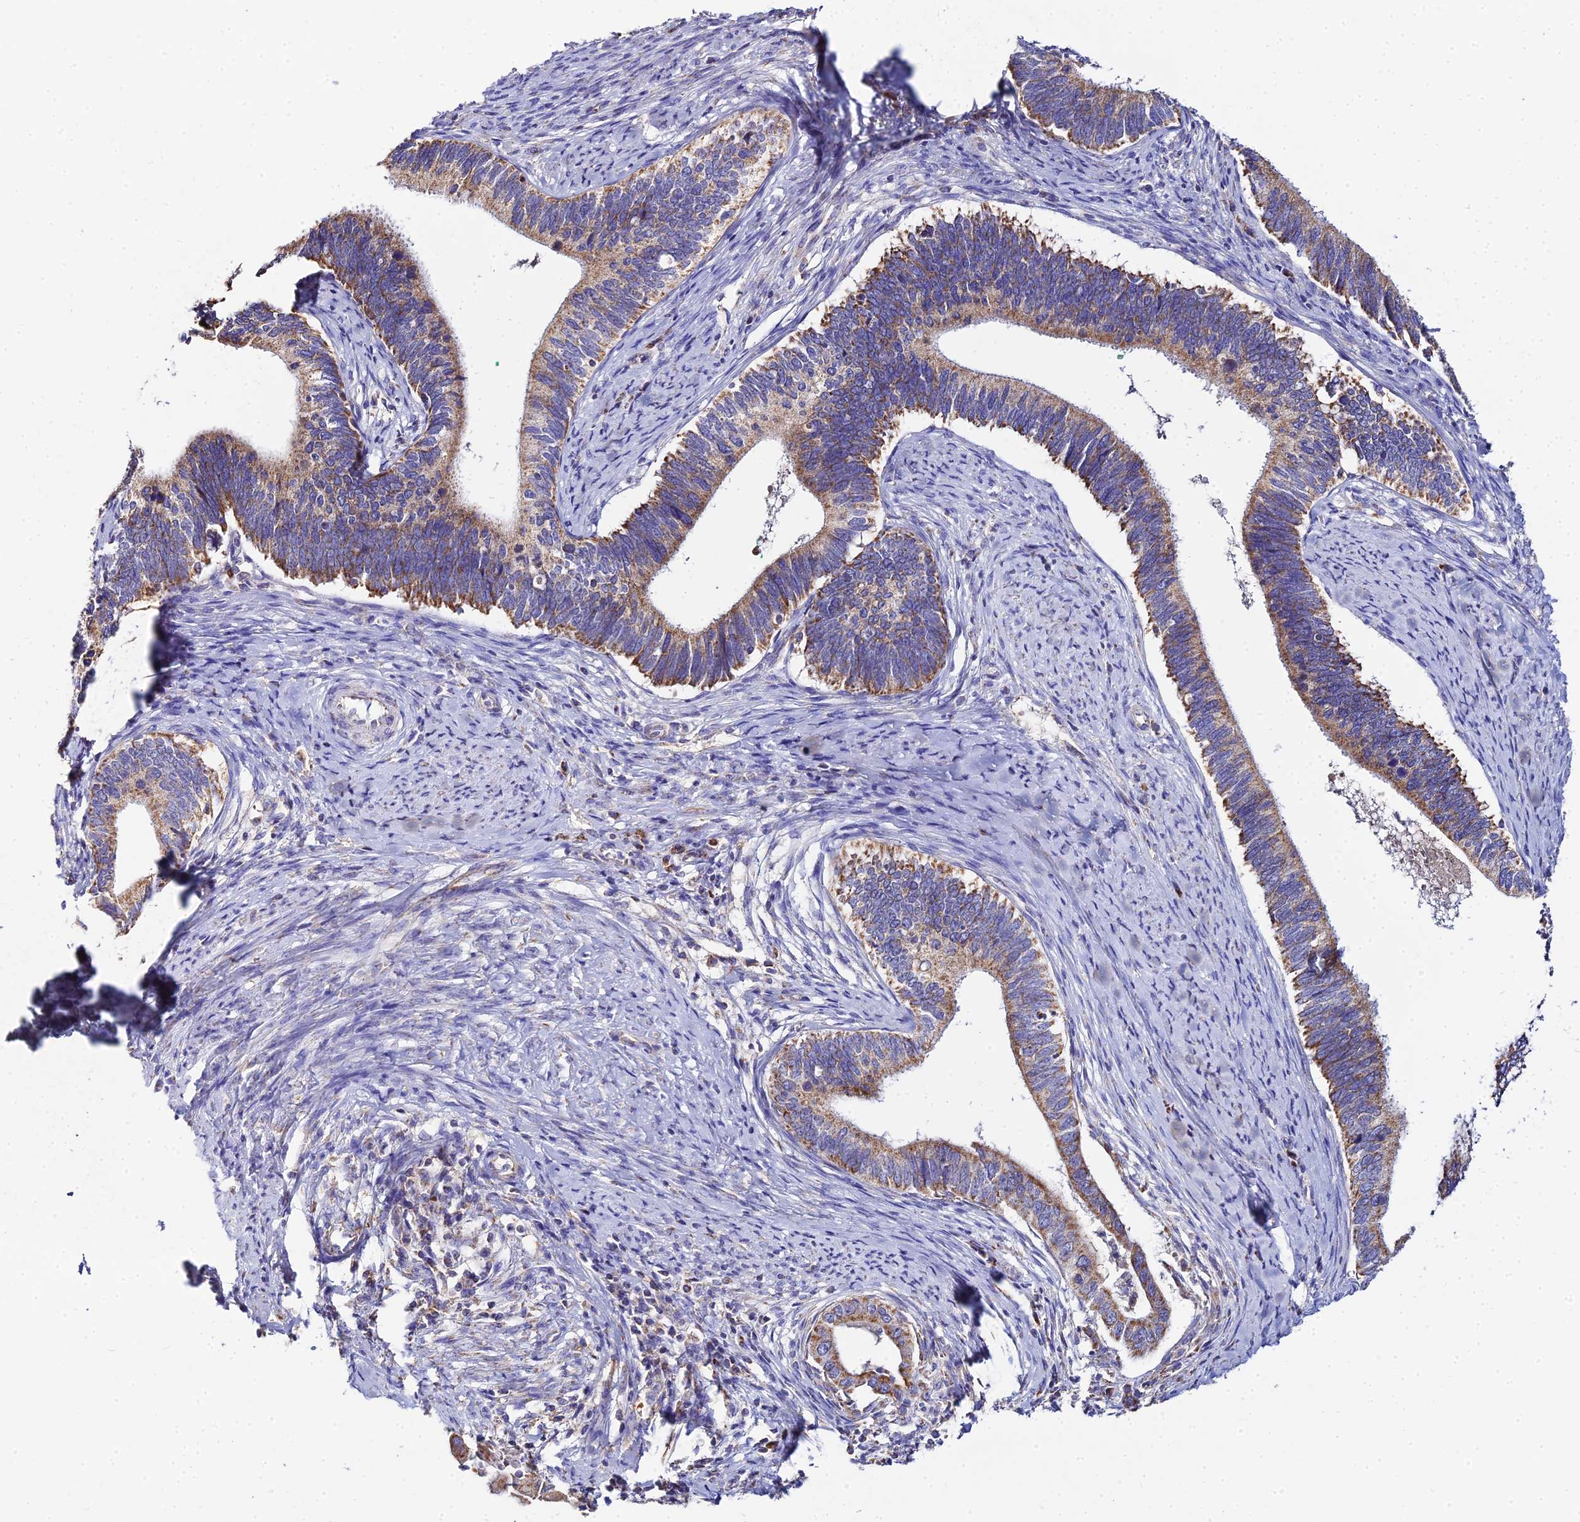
{"staining": {"intensity": "moderate", "quantity": ">75%", "location": "cytoplasmic/membranous"}, "tissue": "cervical cancer", "cell_type": "Tumor cells", "image_type": "cancer", "snomed": [{"axis": "morphology", "description": "Adenocarcinoma, NOS"}, {"axis": "topography", "description": "Cervix"}], "caption": "Immunohistochemistry (IHC) micrograph of neoplastic tissue: human cervical cancer stained using immunohistochemistry (IHC) displays medium levels of moderate protein expression localized specifically in the cytoplasmic/membranous of tumor cells, appearing as a cytoplasmic/membranous brown color.", "gene": "TYW5", "patient": {"sex": "female", "age": 42}}